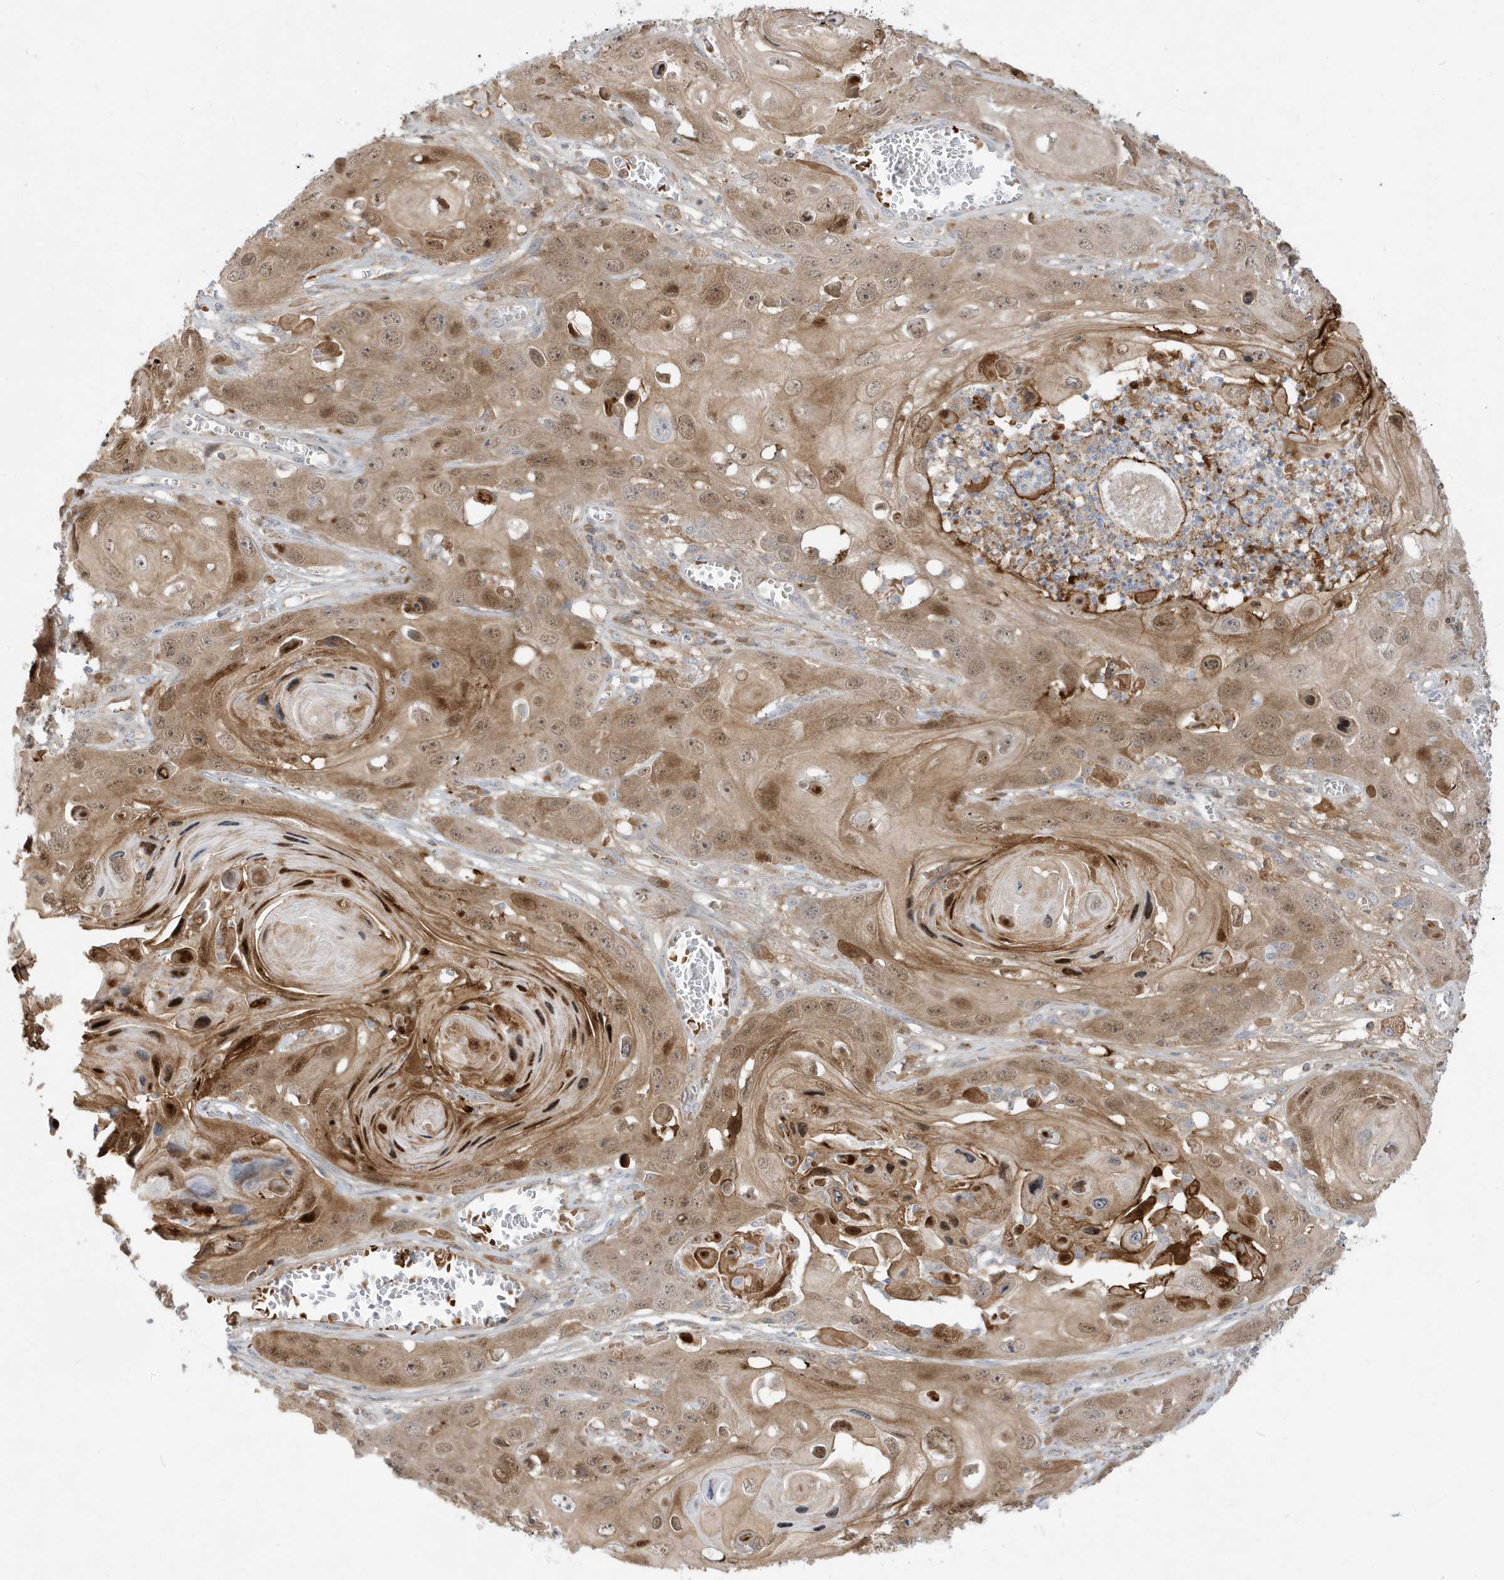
{"staining": {"intensity": "moderate", "quantity": ">75%", "location": "cytoplasmic/membranous,nuclear"}, "tissue": "skin cancer", "cell_type": "Tumor cells", "image_type": "cancer", "snomed": [{"axis": "morphology", "description": "Squamous cell carcinoma, NOS"}, {"axis": "topography", "description": "Skin"}], "caption": "IHC staining of squamous cell carcinoma (skin), which demonstrates medium levels of moderate cytoplasmic/membranous and nuclear staining in about >75% of tumor cells indicating moderate cytoplasmic/membranous and nuclear protein expression. The staining was performed using DAB (3,3'-diaminobenzidine) (brown) for protein detection and nuclei were counterstained in hematoxylin (blue).", "gene": "IFT57", "patient": {"sex": "male", "age": 55}}